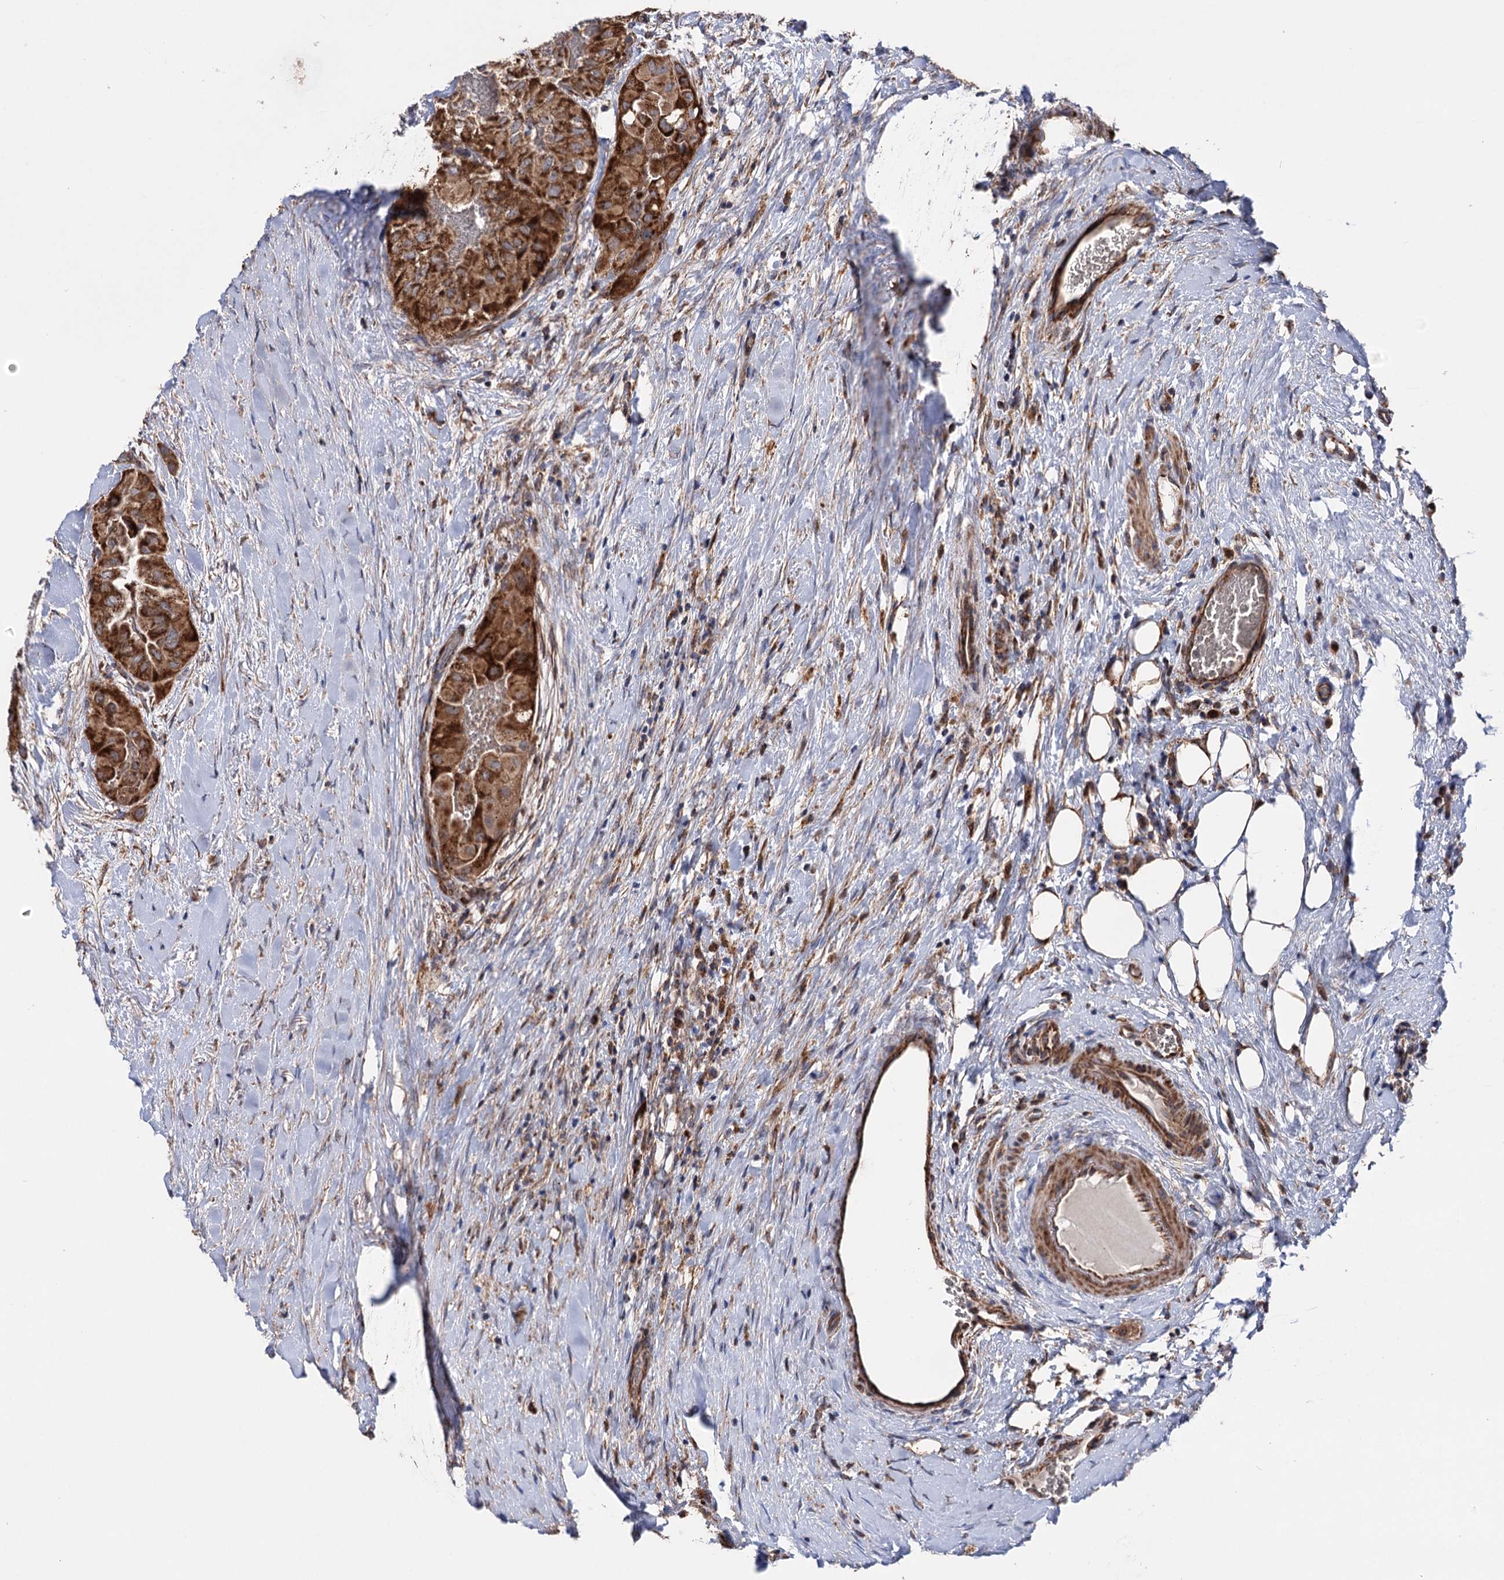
{"staining": {"intensity": "strong", "quantity": ">75%", "location": "cytoplasmic/membranous"}, "tissue": "thyroid cancer", "cell_type": "Tumor cells", "image_type": "cancer", "snomed": [{"axis": "morphology", "description": "Papillary adenocarcinoma, NOS"}, {"axis": "topography", "description": "Thyroid gland"}], "caption": "Protein expression analysis of thyroid cancer (papillary adenocarcinoma) displays strong cytoplasmic/membranous positivity in about >75% of tumor cells. The staining was performed using DAB, with brown indicating positive protein expression. Nuclei are stained blue with hematoxylin.", "gene": "SUCLA2", "patient": {"sex": "female", "age": 59}}